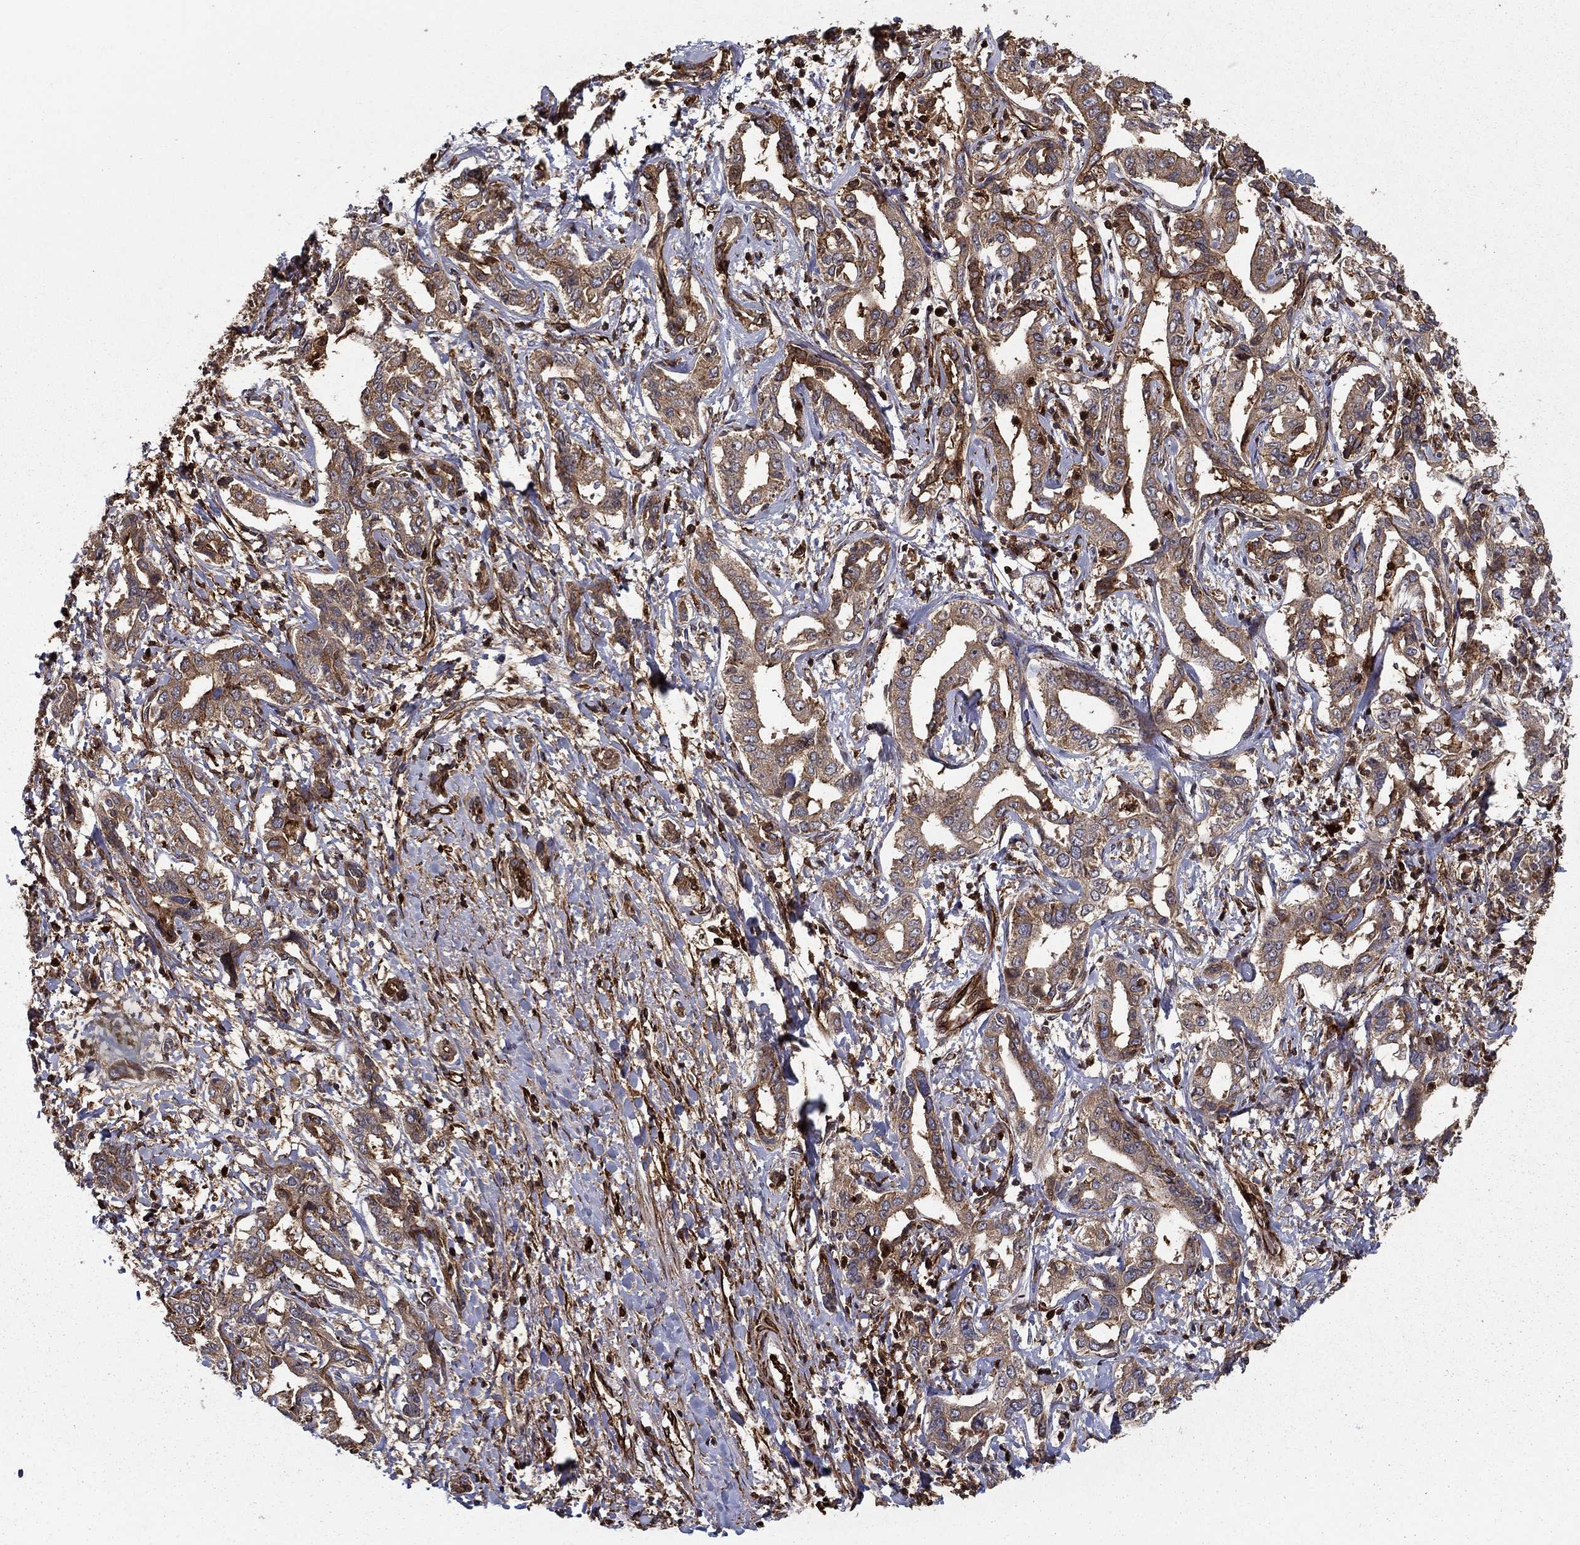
{"staining": {"intensity": "moderate", "quantity": ">75%", "location": "cytoplasmic/membranous"}, "tissue": "liver cancer", "cell_type": "Tumor cells", "image_type": "cancer", "snomed": [{"axis": "morphology", "description": "Cholangiocarcinoma"}, {"axis": "topography", "description": "Liver"}], "caption": "Cholangiocarcinoma (liver) stained with a protein marker demonstrates moderate staining in tumor cells.", "gene": "ADM", "patient": {"sex": "male", "age": 59}}